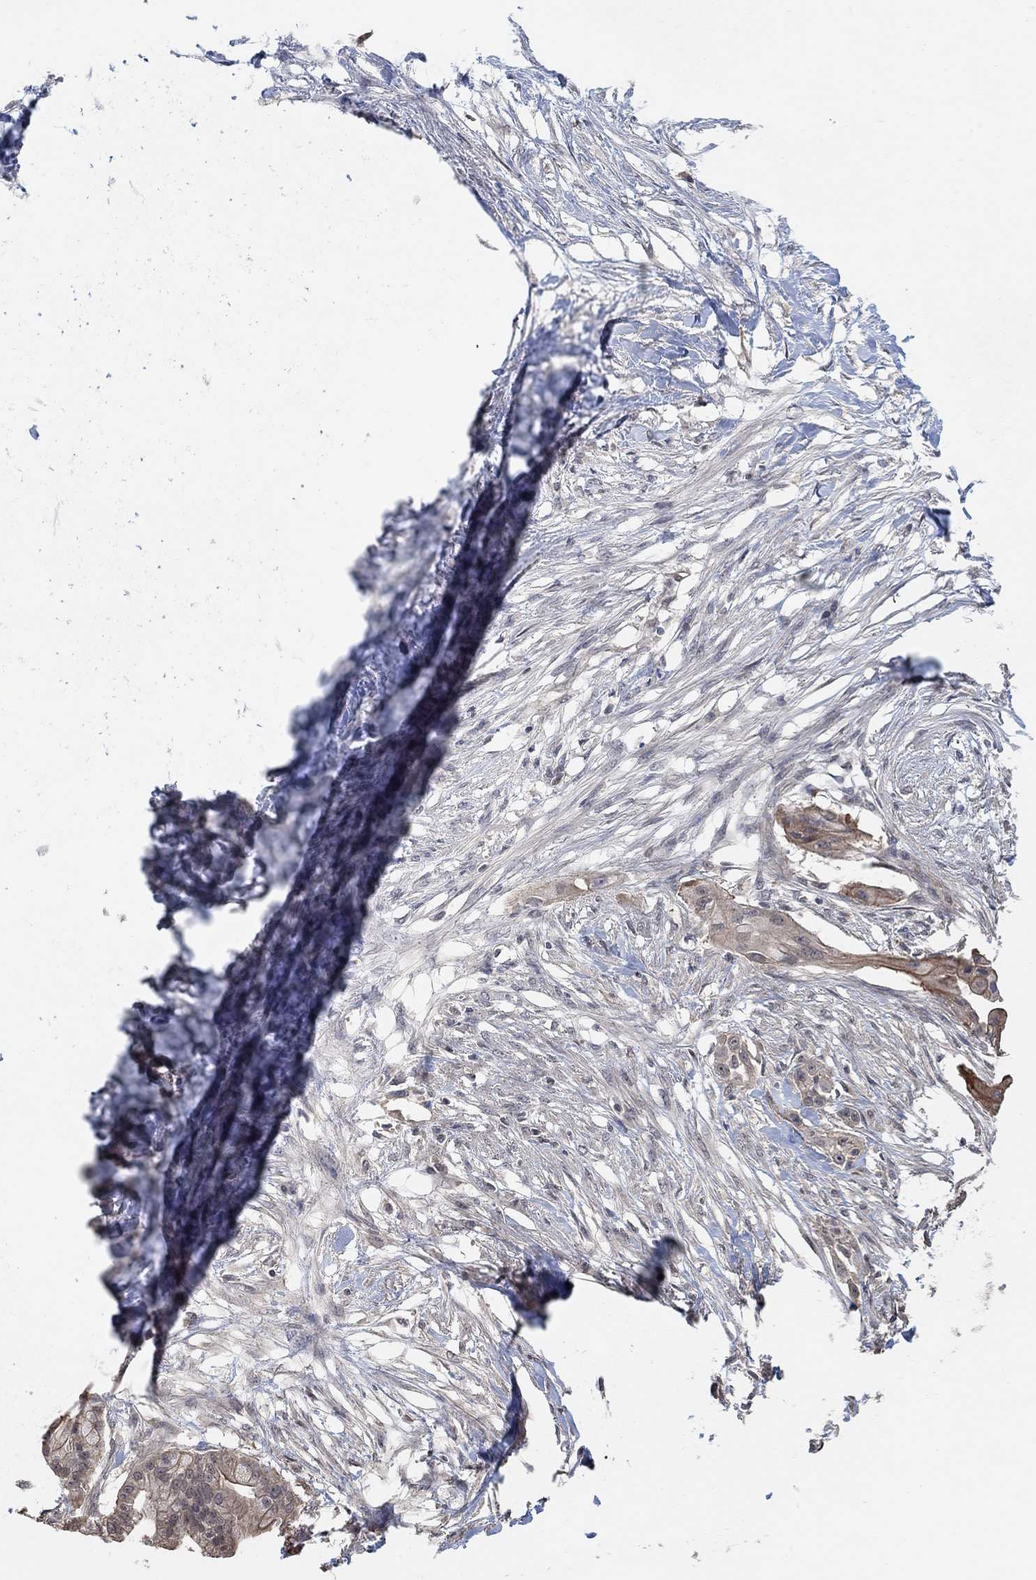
{"staining": {"intensity": "weak", "quantity": "<25%", "location": "cytoplasmic/membranous"}, "tissue": "pancreatic cancer", "cell_type": "Tumor cells", "image_type": "cancer", "snomed": [{"axis": "morphology", "description": "Normal tissue, NOS"}, {"axis": "morphology", "description": "Adenocarcinoma, NOS"}, {"axis": "topography", "description": "Pancreas"}], "caption": "The photomicrograph exhibits no significant staining in tumor cells of adenocarcinoma (pancreatic).", "gene": "UNC5B", "patient": {"sex": "female", "age": 58}}